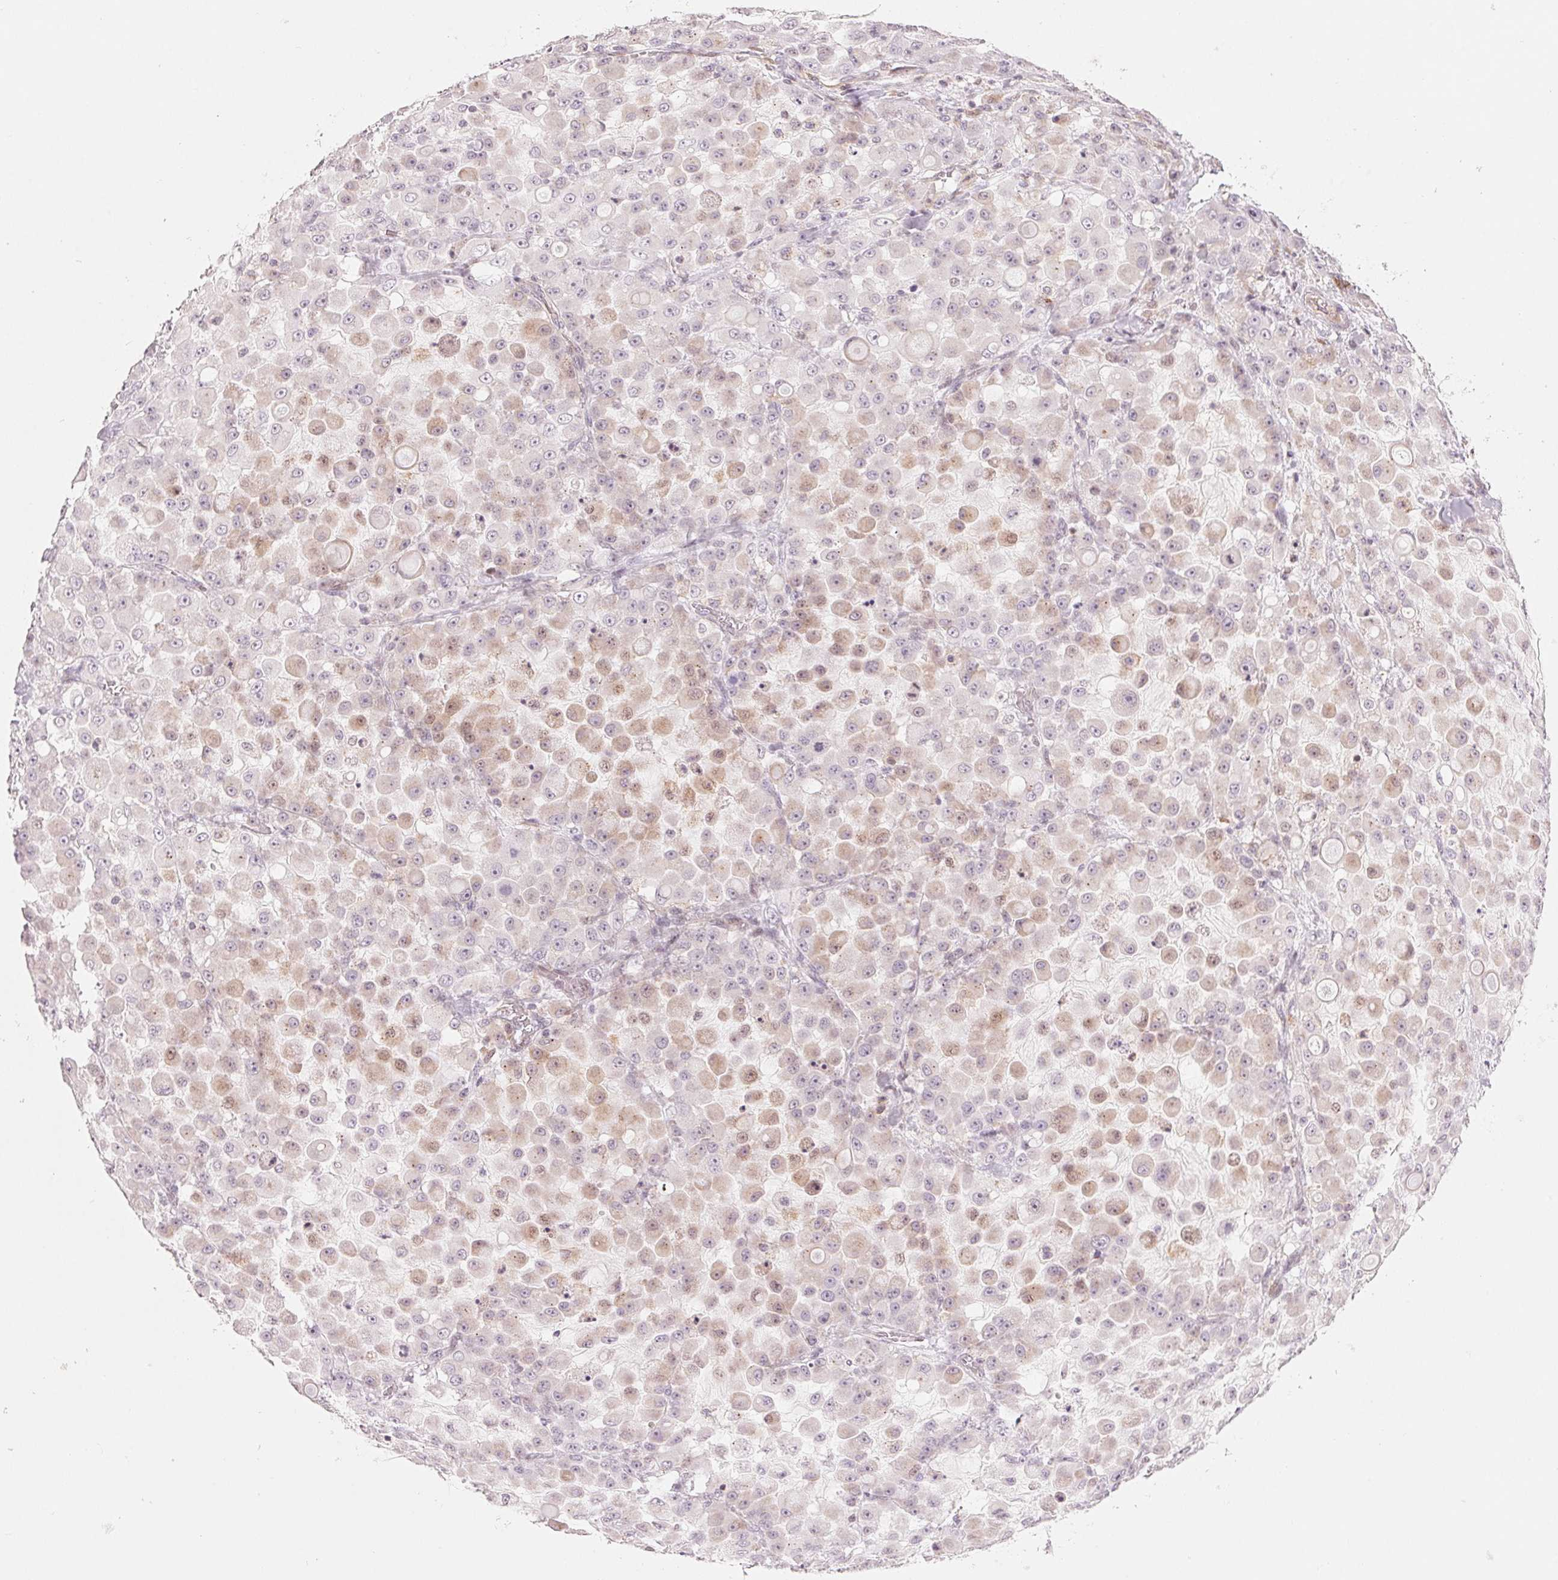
{"staining": {"intensity": "weak", "quantity": "25%-75%", "location": "cytoplasmic/membranous"}, "tissue": "stomach cancer", "cell_type": "Tumor cells", "image_type": "cancer", "snomed": [{"axis": "morphology", "description": "Adenocarcinoma, NOS"}, {"axis": "topography", "description": "Stomach"}], "caption": "Immunohistochemical staining of human stomach adenocarcinoma exhibits low levels of weak cytoplasmic/membranous protein expression in about 25%-75% of tumor cells.", "gene": "SLC17A4", "patient": {"sex": "female", "age": 76}}